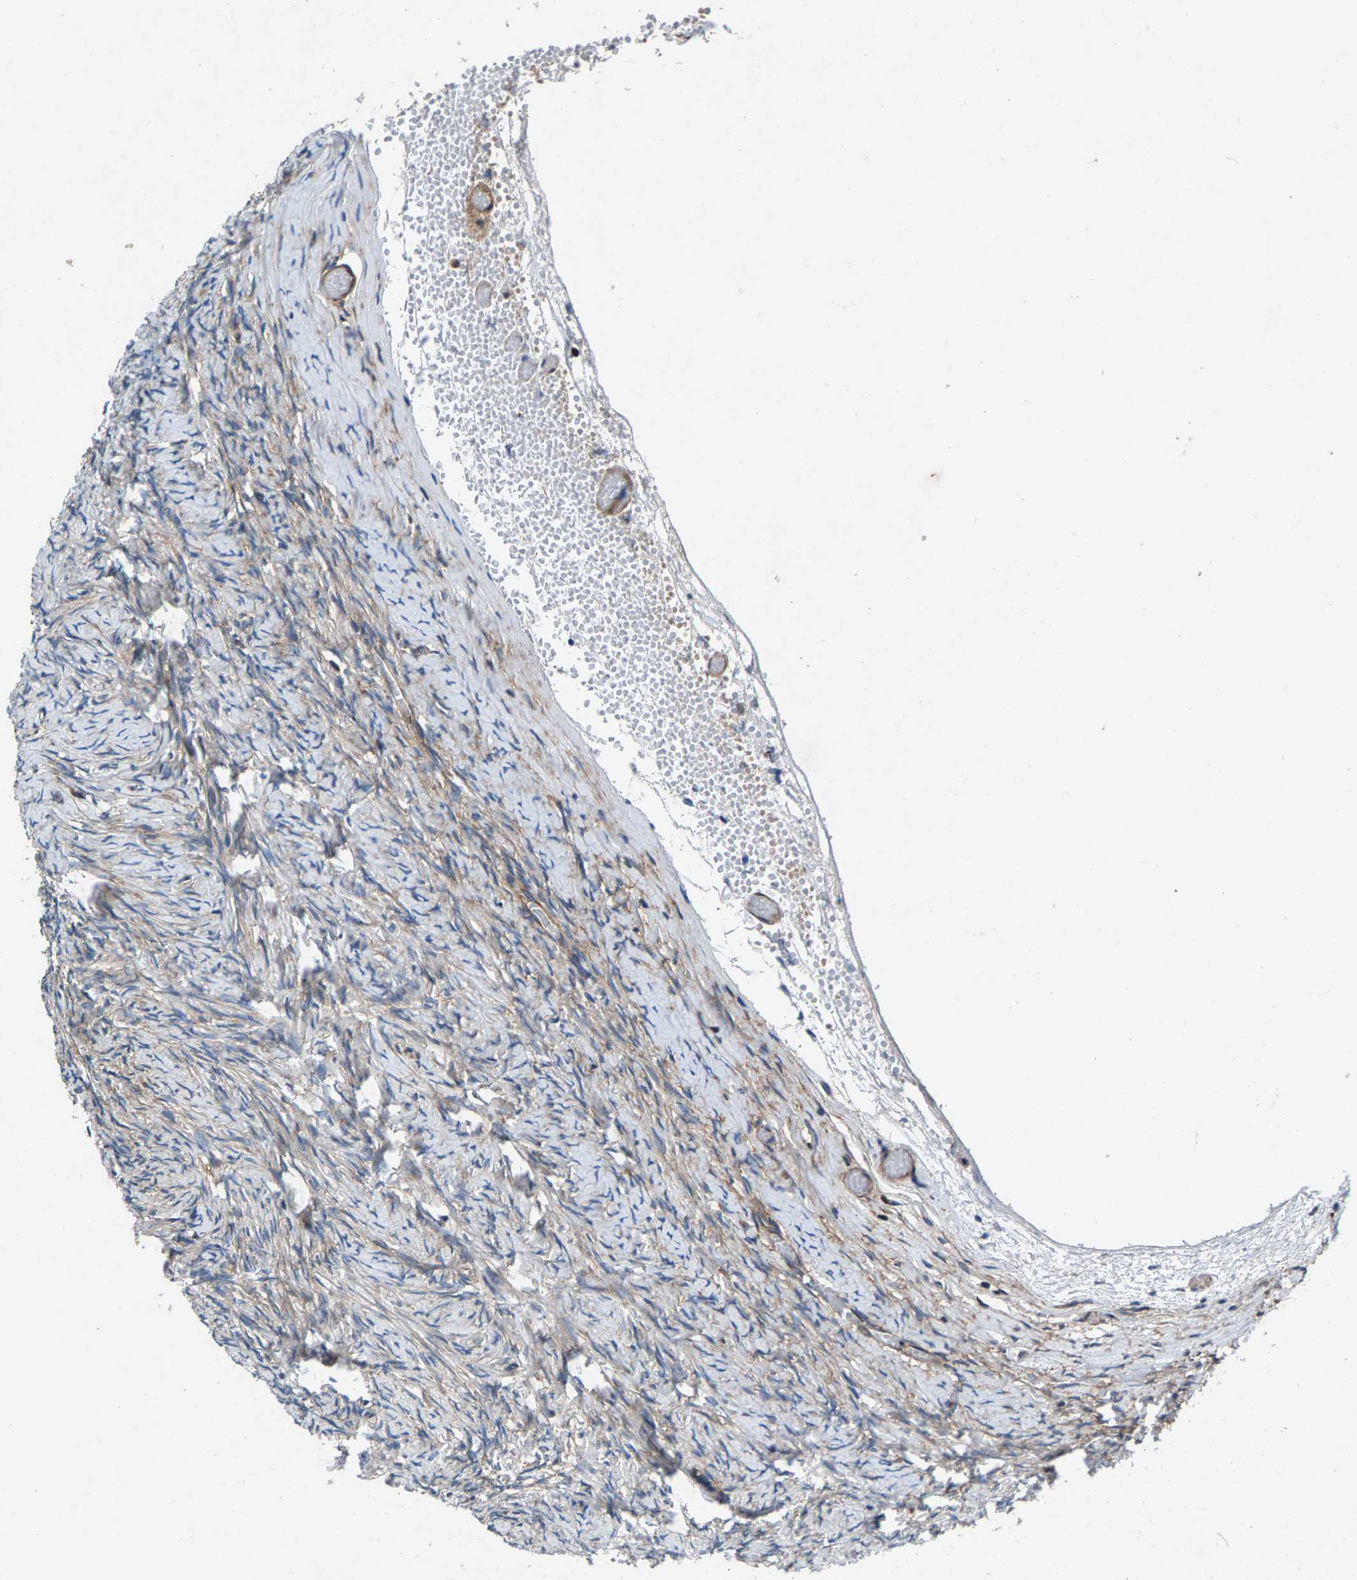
{"staining": {"intensity": "moderate", "quantity": "25%-75%", "location": "cytoplasmic/membranous"}, "tissue": "ovary", "cell_type": "Ovarian stroma cells", "image_type": "normal", "snomed": [{"axis": "morphology", "description": "Normal tissue, NOS"}, {"axis": "topography", "description": "Ovary"}], "caption": "About 25%-75% of ovarian stroma cells in unremarkable ovary demonstrate moderate cytoplasmic/membranous protein staining as visualized by brown immunohistochemical staining.", "gene": "LPCAT1", "patient": {"sex": "female", "age": 27}}